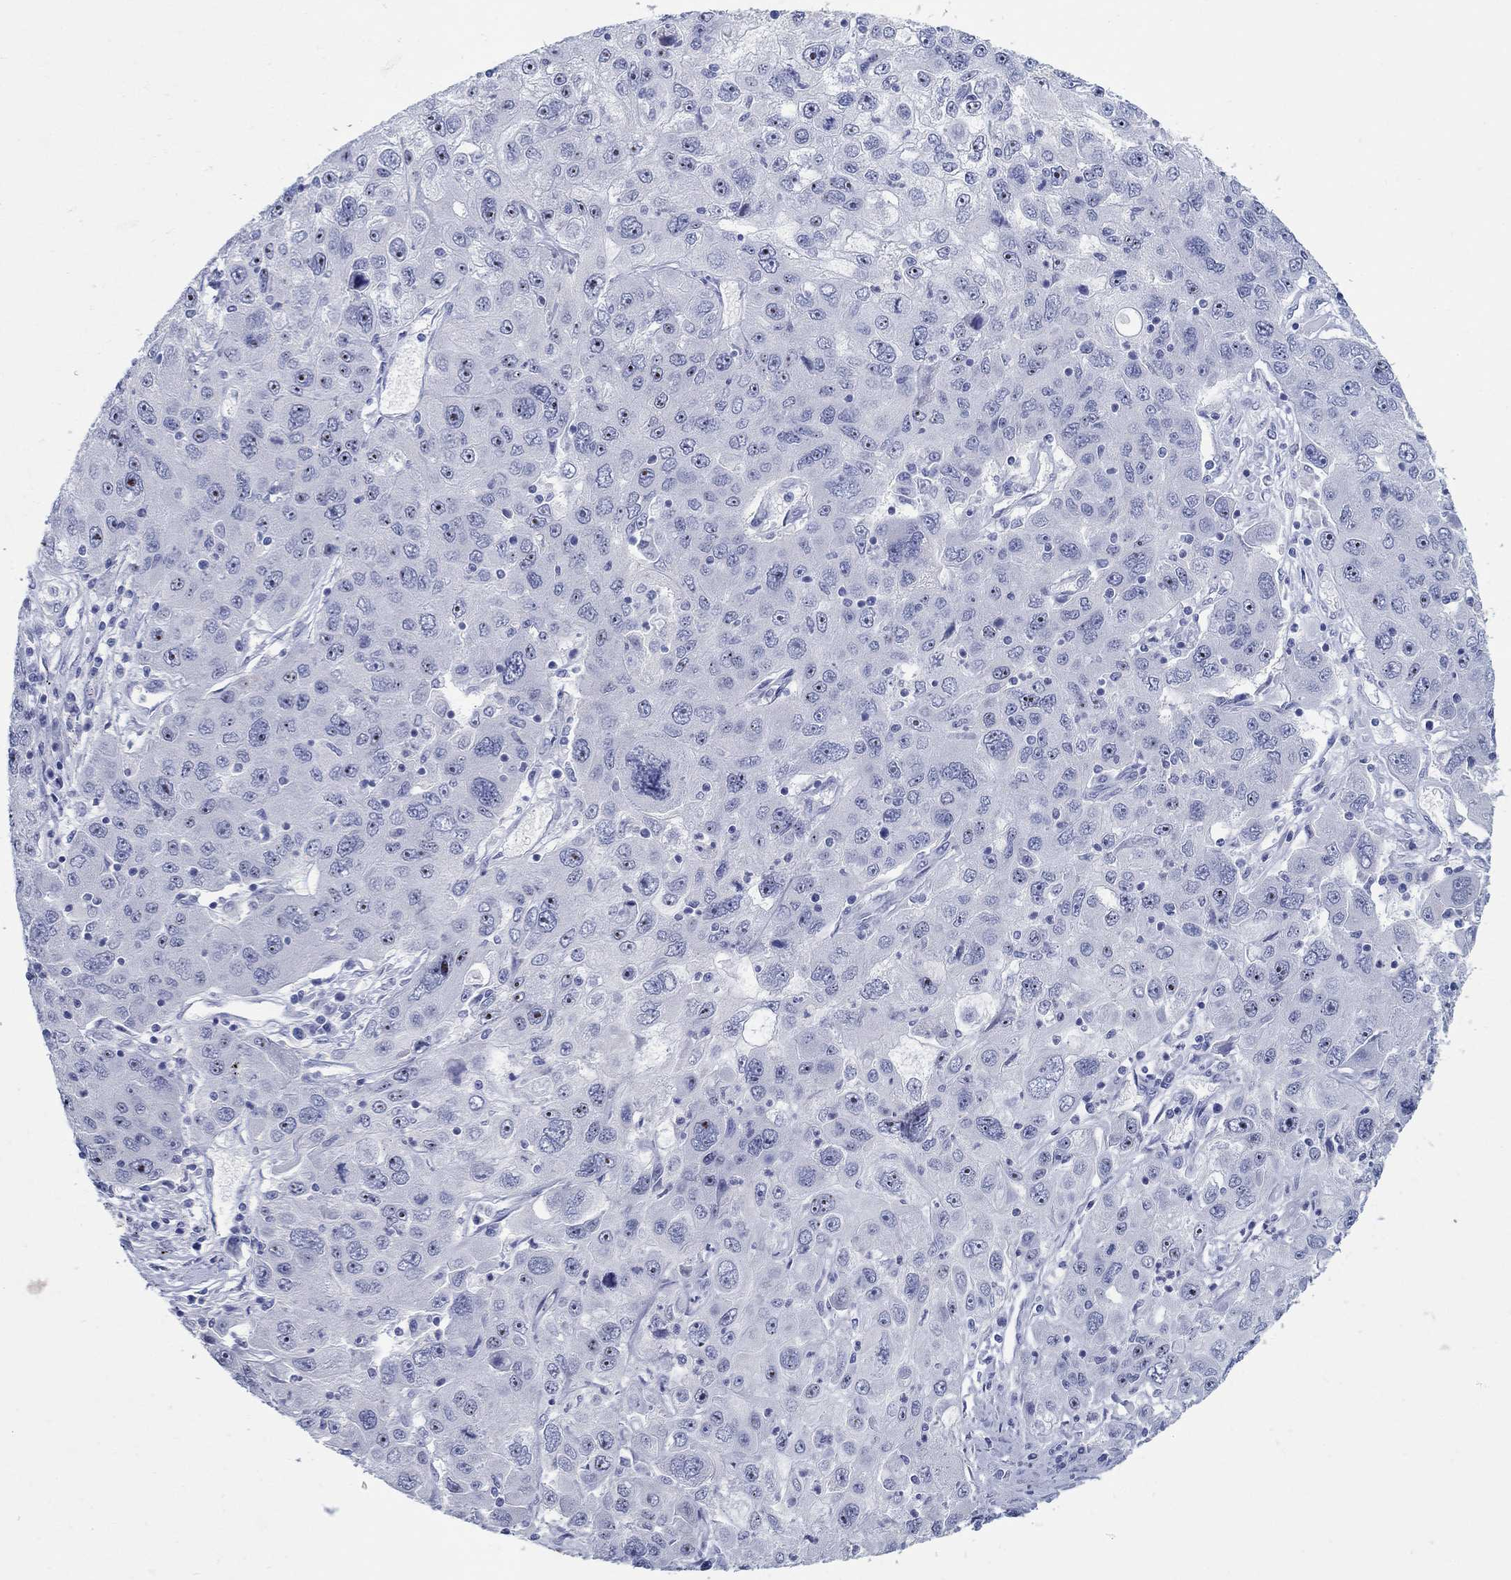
{"staining": {"intensity": "negative", "quantity": "none", "location": "none"}, "tissue": "stomach cancer", "cell_type": "Tumor cells", "image_type": "cancer", "snomed": [{"axis": "morphology", "description": "Adenocarcinoma, NOS"}, {"axis": "topography", "description": "Stomach"}], "caption": "The photomicrograph shows no significant expression in tumor cells of stomach adenocarcinoma.", "gene": "AKR1C2", "patient": {"sex": "male", "age": 56}}